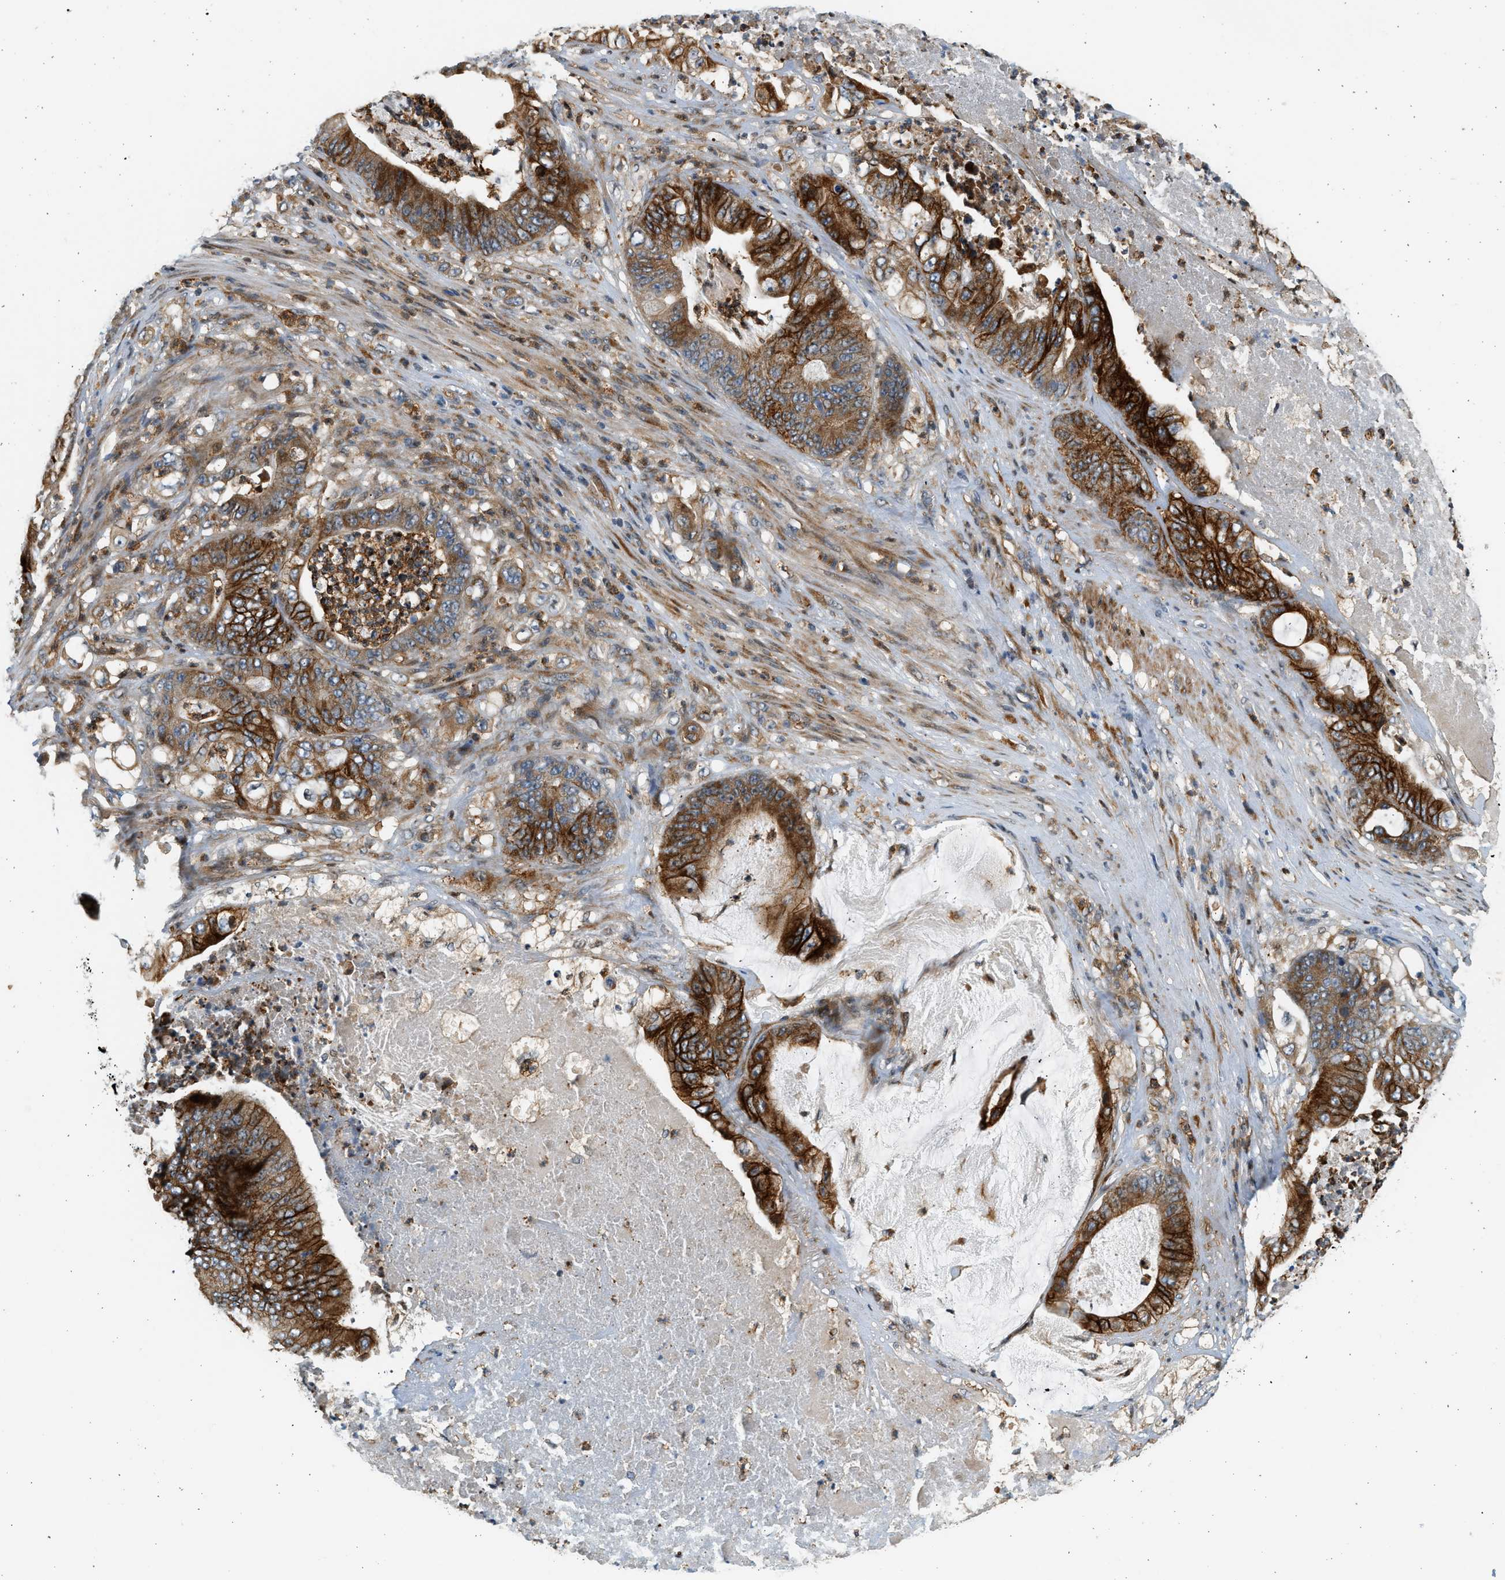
{"staining": {"intensity": "strong", "quantity": ">75%", "location": "cytoplasmic/membranous"}, "tissue": "stomach cancer", "cell_type": "Tumor cells", "image_type": "cancer", "snomed": [{"axis": "morphology", "description": "Adenocarcinoma, NOS"}, {"axis": "topography", "description": "Stomach"}], "caption": "Protein staining reveals strong cytoplasmic/membranous positivity in approximately >75% of tumor cells in stomach cancer (adenocarcinoma).", "gene": "NRSN2", "patient": {"sex": "female", "age": 73}}